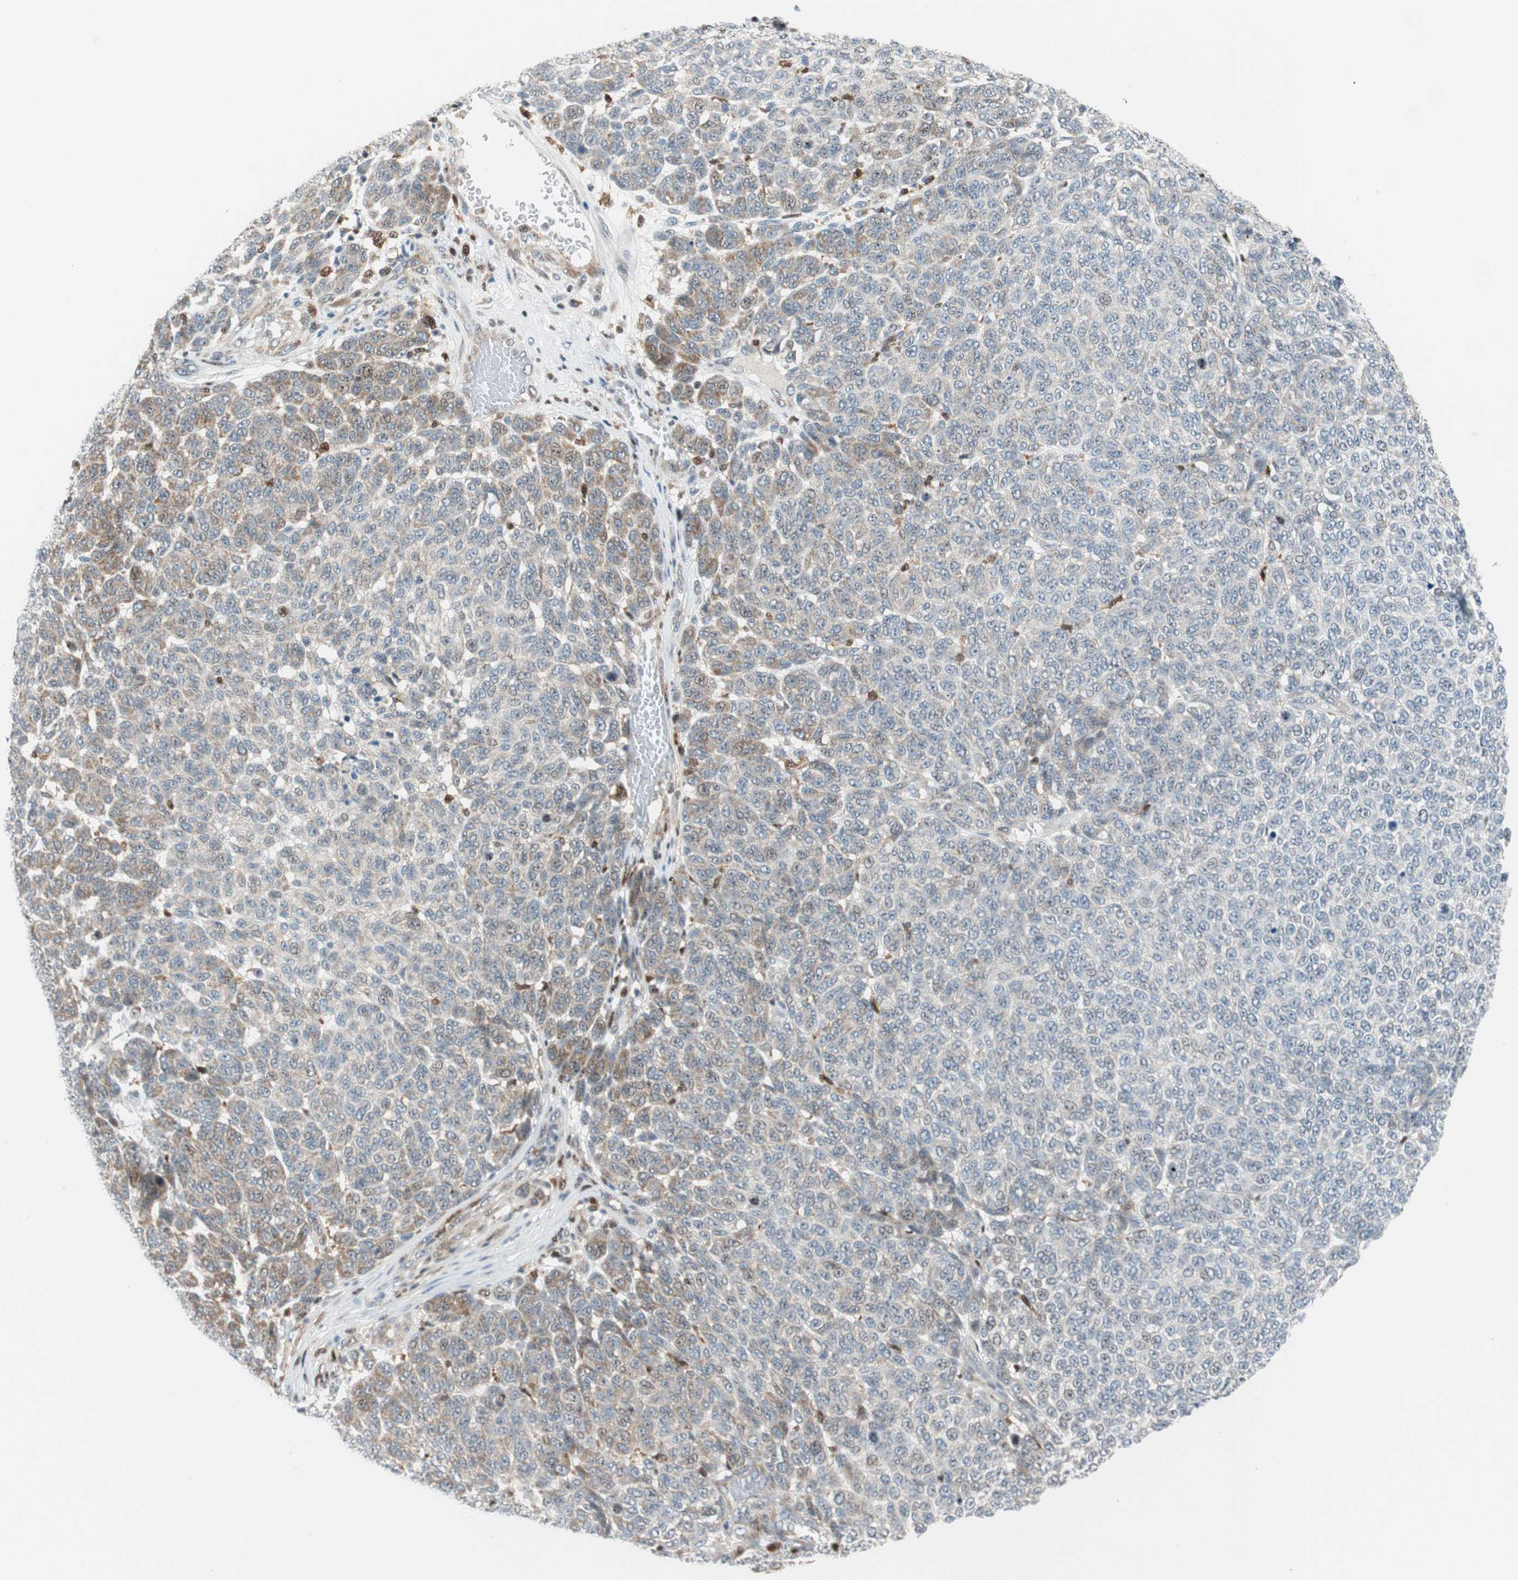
{"staining": {"intensity": "moderate", "quantity": "<25%", "location": "cytoplasmic/membranous"}, "tissue": "melanoma", "cell_type": "Tumor cells", "image_type": "cancer", "snomed": [{"axis": "morphology", "description": "Malignant melanoma, NOS"}, {"axis": "topography", "description": "Skin"}], "caption": "Protein expression analysis of melanoma reveals moderate cytoplasmic/membranous staining in about <25% of tumor cells. (brown staining indicates protein expression, while blue staining denotes nuclei).", "gene": "RGS10", "patient": {"sex": "male", "age": 59}}